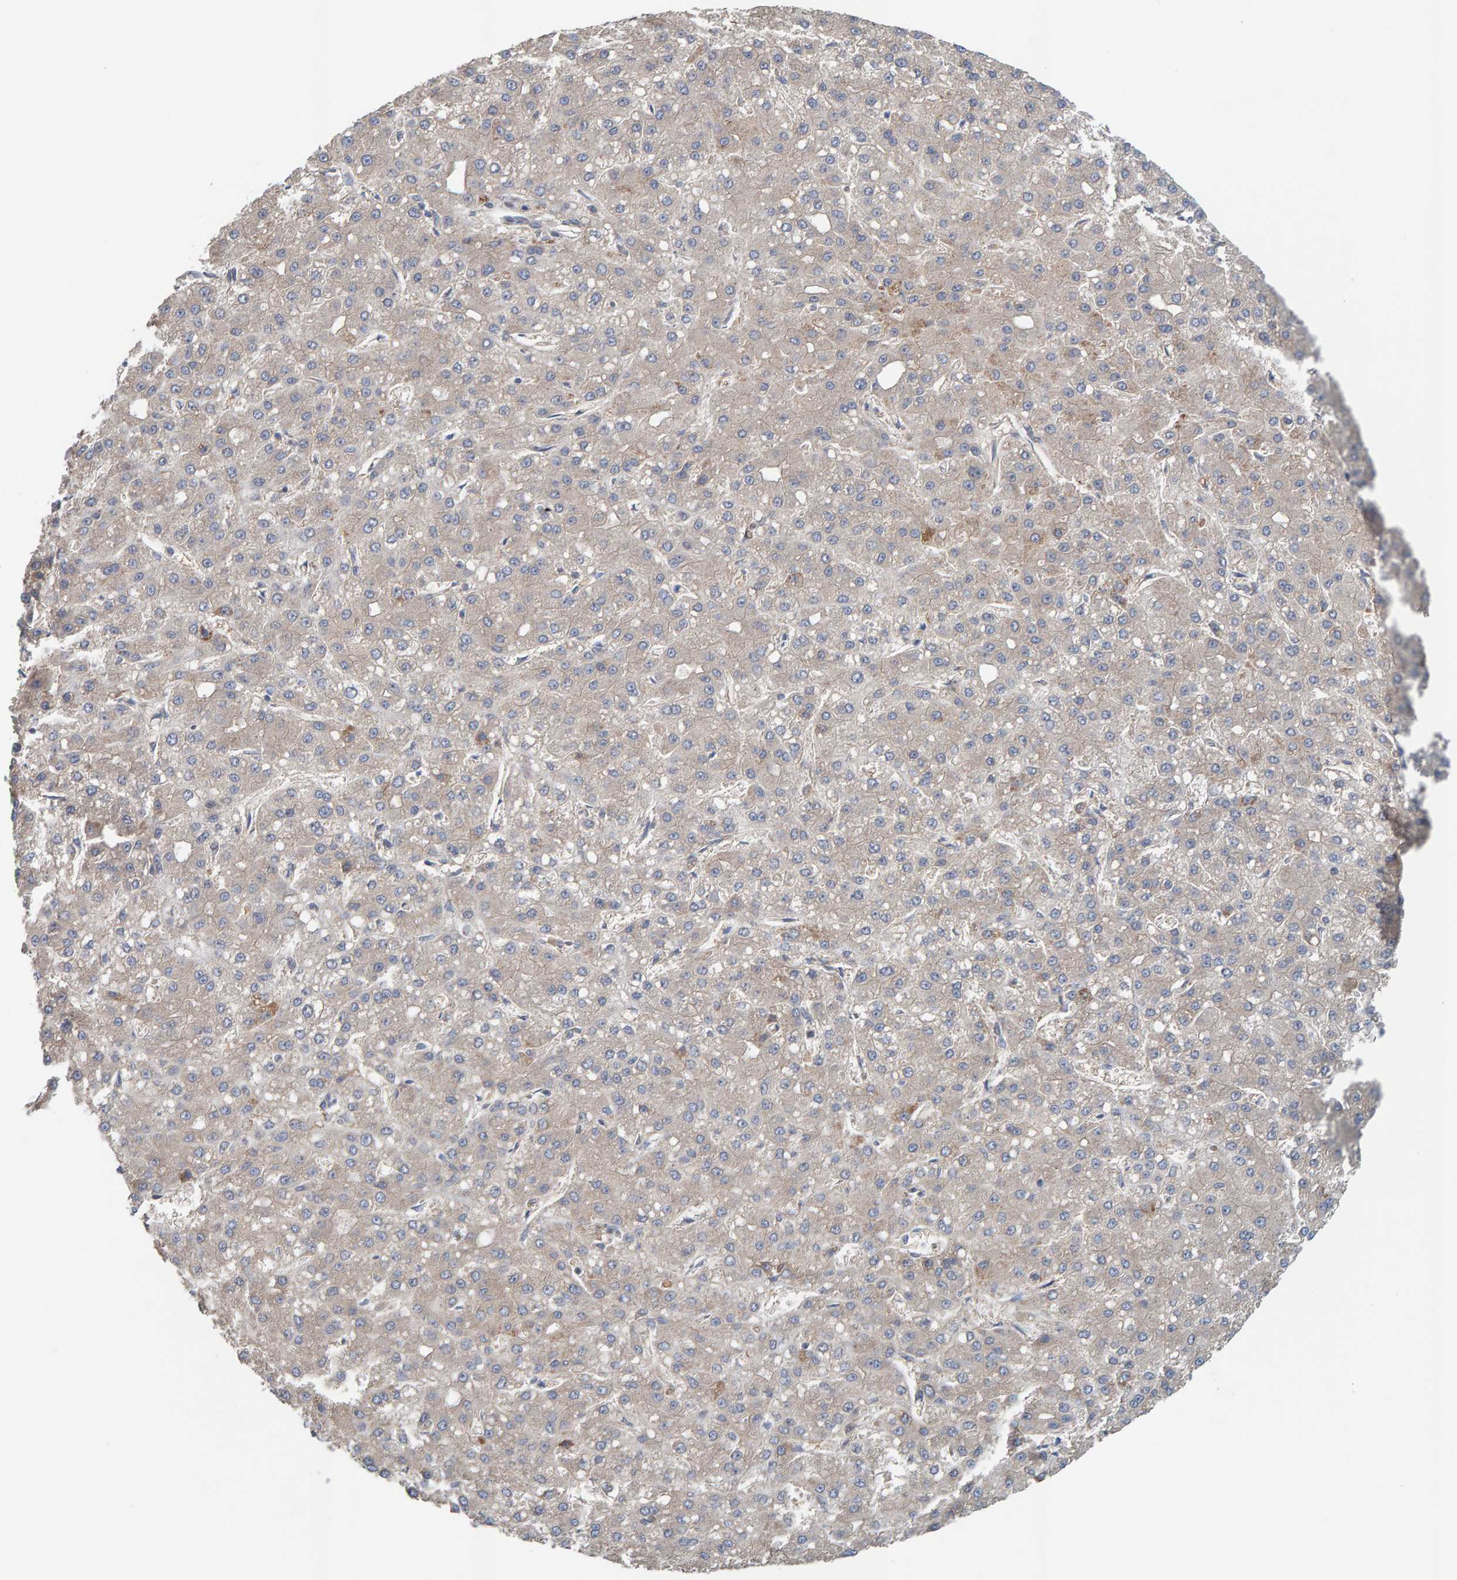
{"staining": {"intensity": "weak", "quantity": "<25%", "location": "cytoplasmic/membranous"}, "tissue": "liver cancer", "cell_type": "Tumor cells", "image_type": "cancer", "snomed": [{"axis": "morphology", "description": "Carcinoma, Hepatocellular, NOS"}, {"axis": "topography", "description": "Liver"}], "caption": "Immunohistochemistry (IHC) image of human liver cancer (hepatocellular carcinoma) stained for a protein (brown), which exhibits no positivity in tumor cells.", "gene": "UBAP1", "patient": {"sex": "male", "age": 67}}